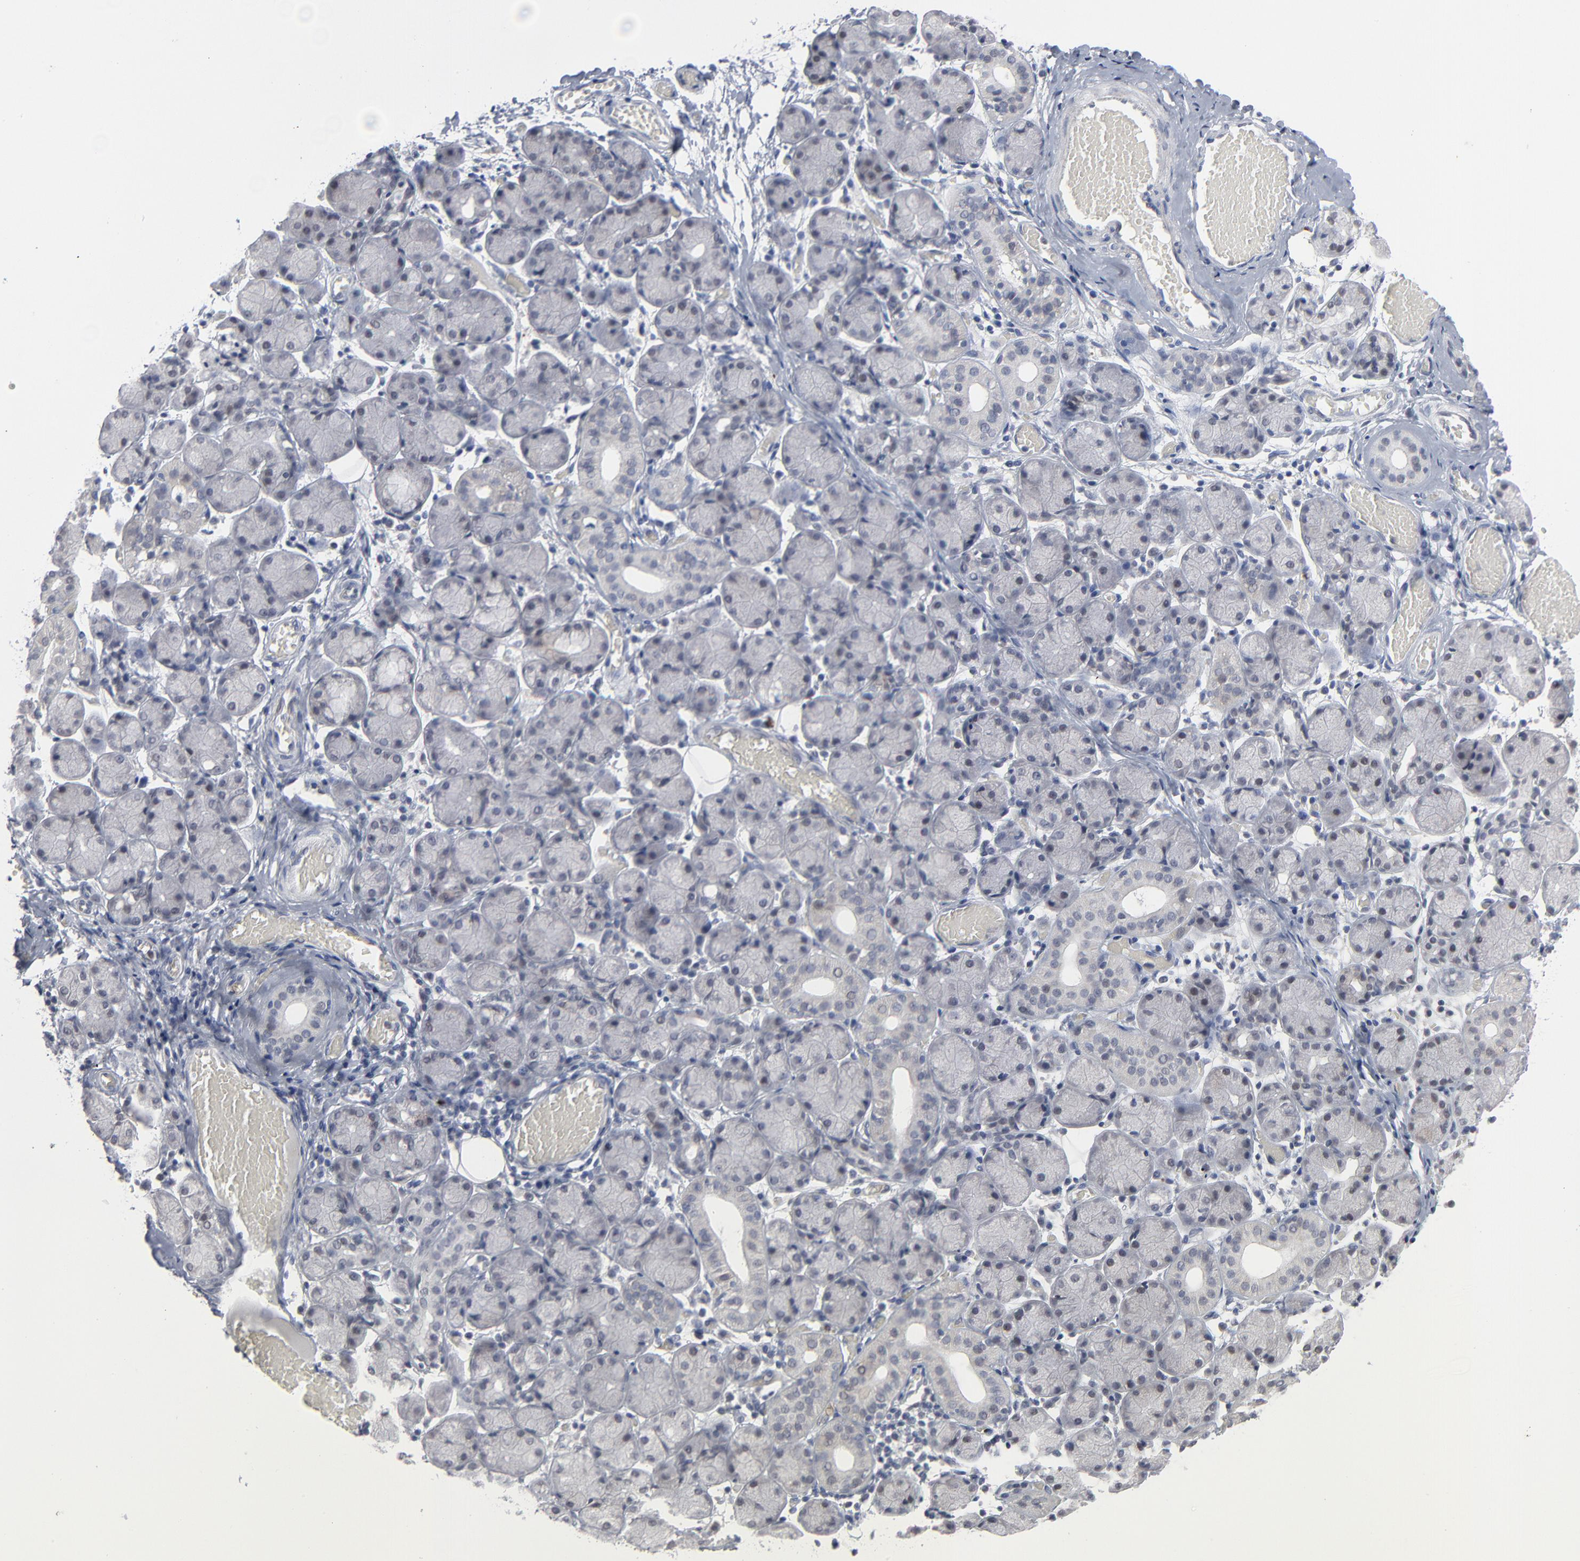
{"staining": {"intensity": "weak", "quantity": "<25%", "location": "nuclear"}, "tissue": "salivary gland", "cell_type": "Glandular cells", "image_type": "normal", "snomed": [{"axis": "morphology", "description": "Normal tissue, NOS"}, {"axis": "topography", "description": "Salivary gland"}], "caption": "Immunohistochemistry of unremarkable human salivary gland exhibits no expression in glandular cells.", "gene": "FOXN2", "patient": {"sex": "female", "age": 24}}